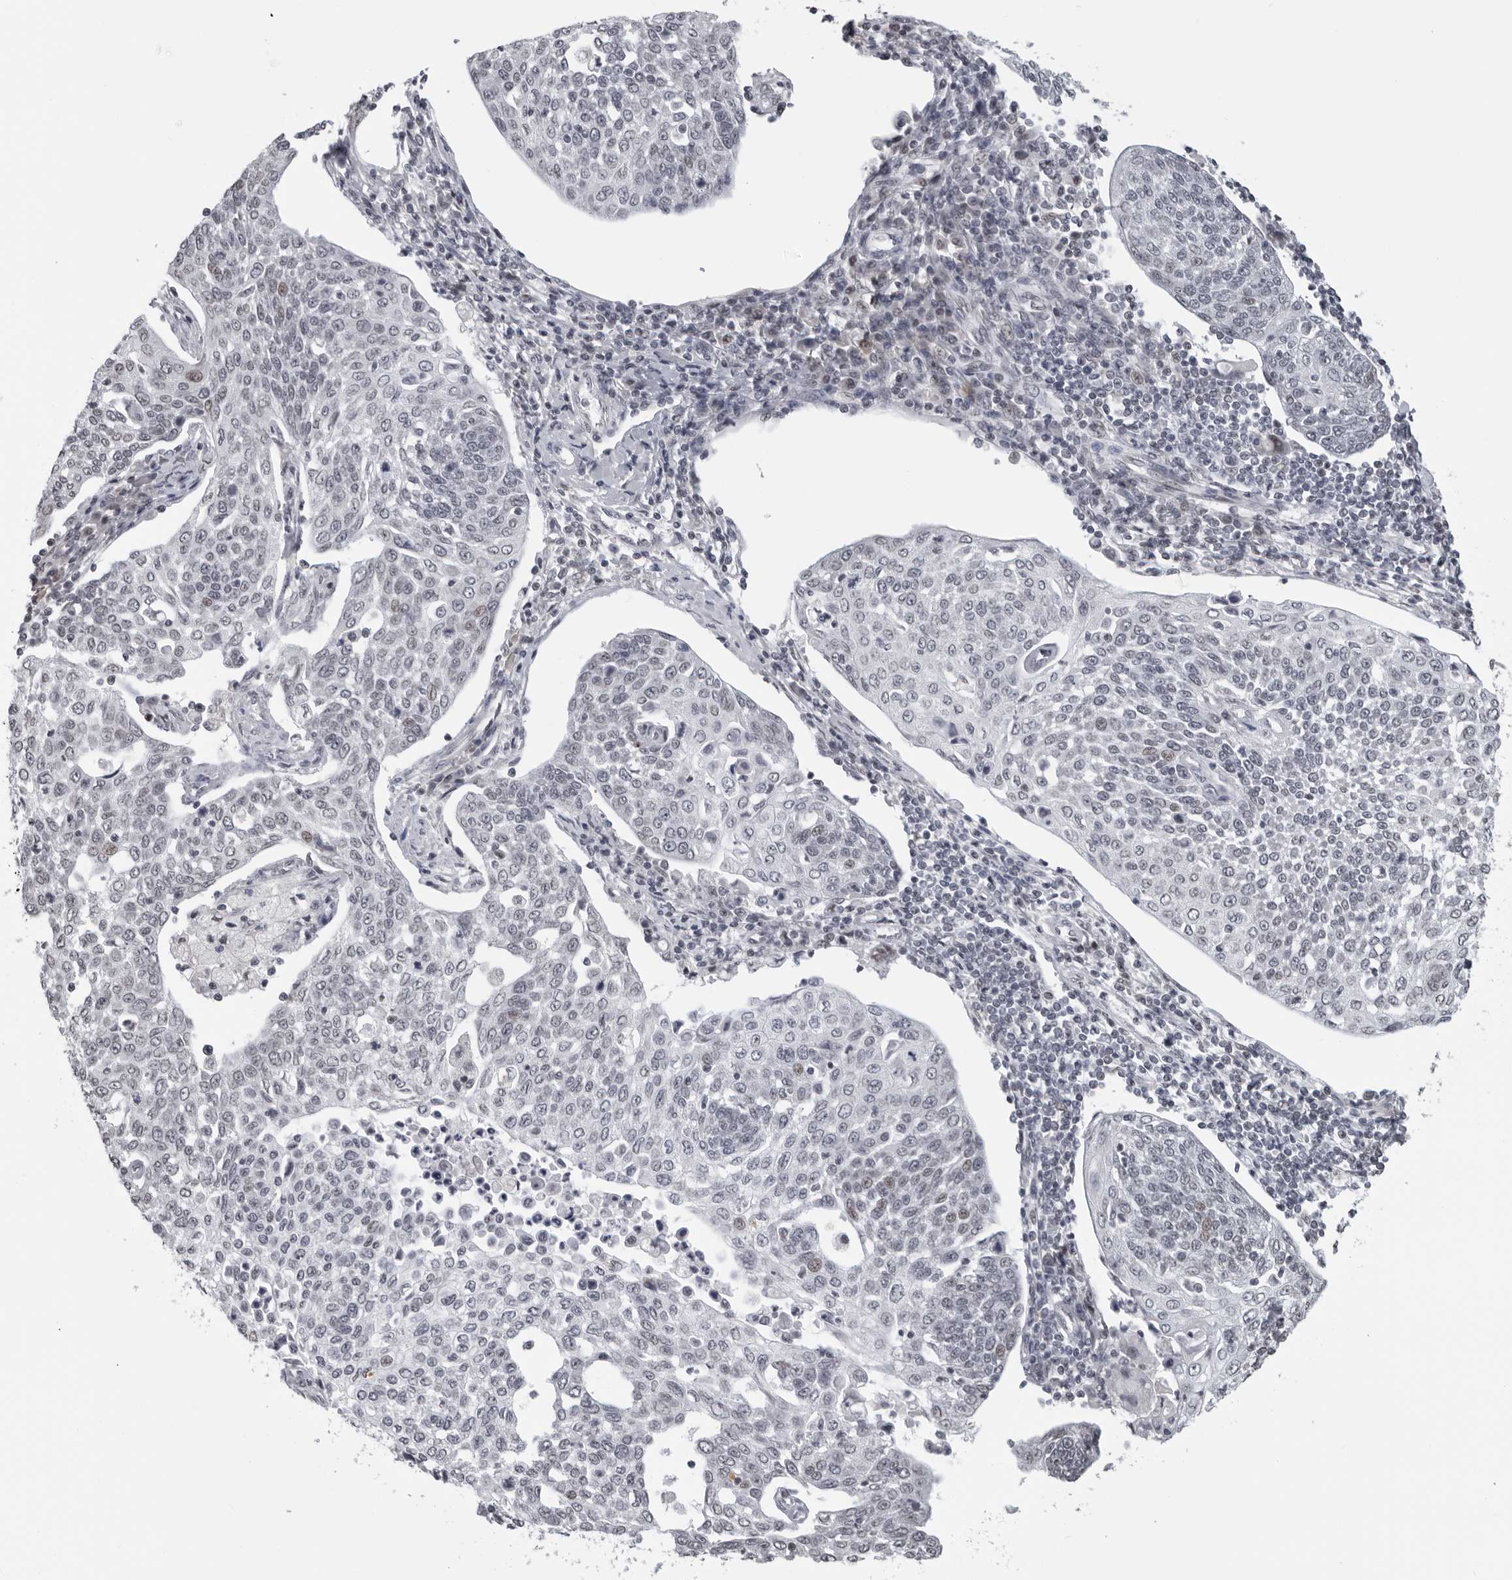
{"staining": {"intensity": "negative", "quantity": "none", "location": "none"}, "tissue": "cervical cancer", "cell_type": "Tumor cells", "image_type": "cancer", "snomed": [{"axis": "morphology", "description": "Squamous cell carcinoma, NOS"}, {"axis": "topography", "description": "Cervix"}], "caption": "This histopathology image is of cervical cancer (squamous cell carcinoma) stained with IHC to label a protein in brown with the nuclei are counter-stained blue. There is no expression in tumor cells. (DAB (3,3'-diaminobenzidine) IHC visualized using brightfield microscopy, high magnification).", "gene": "MAF", "patient": {"sex": "female", "age": 34}}